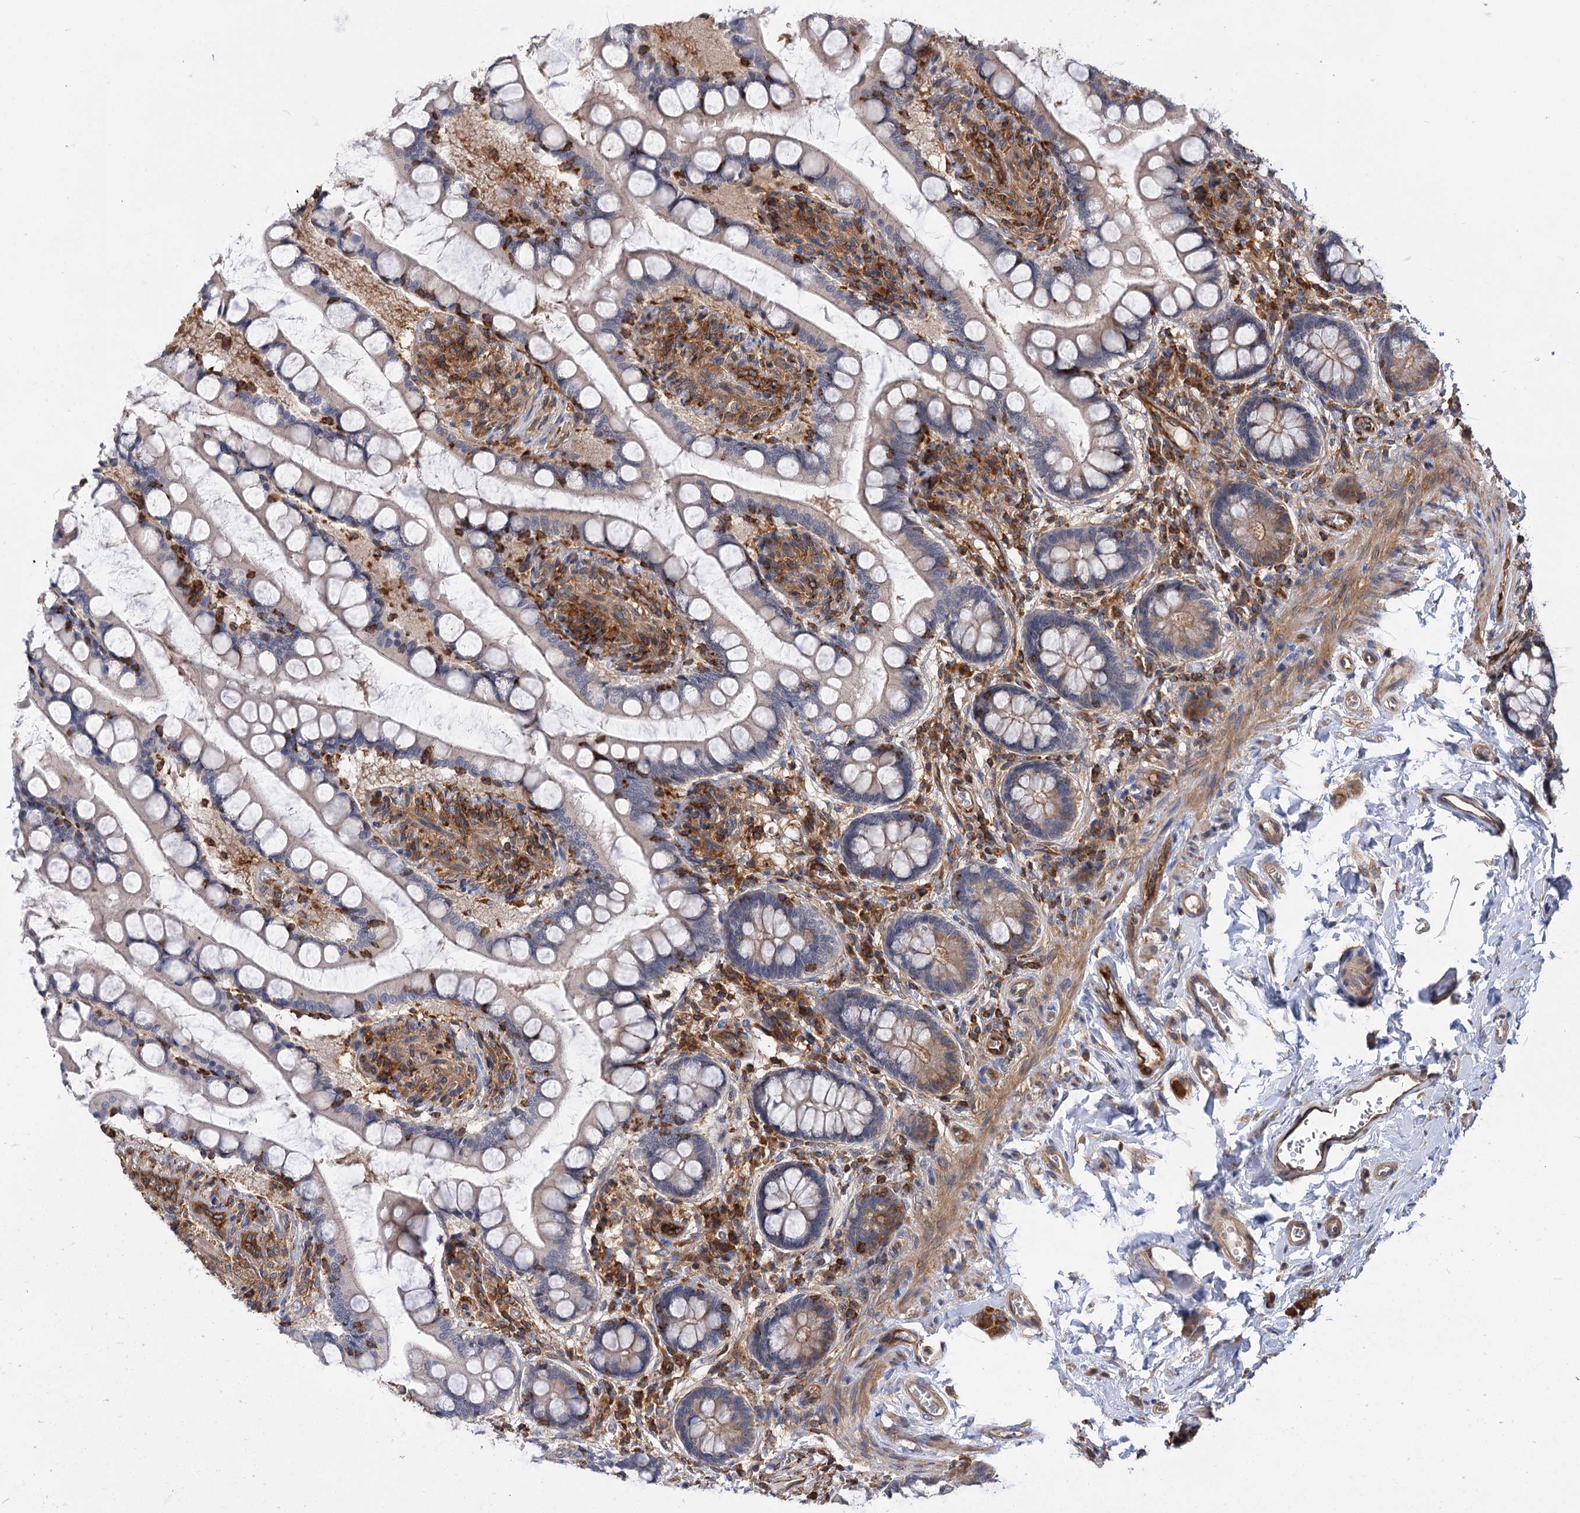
{"staining": {"intensity": "moderate", "quantity": "<25%", "location": "cytoplasmic/membranous"}, "tissue": "small intestine", "cell_type": "Glandular cells", "image_type": "normal", "snomed": [{"axis": "morphology", "description": "Normal tissue, NOS"}, {"axis": "topography", "description": "Small intestine"}], "caption": "Protein positivity by immunohistochemistry (IHC) demonstrates moderate cytoplasmic/membranous expression in about <25% of glandular cells in unremarkable small intestine.", "gene": "PACS1", "patient": {"sex": "male", "age": 52}}